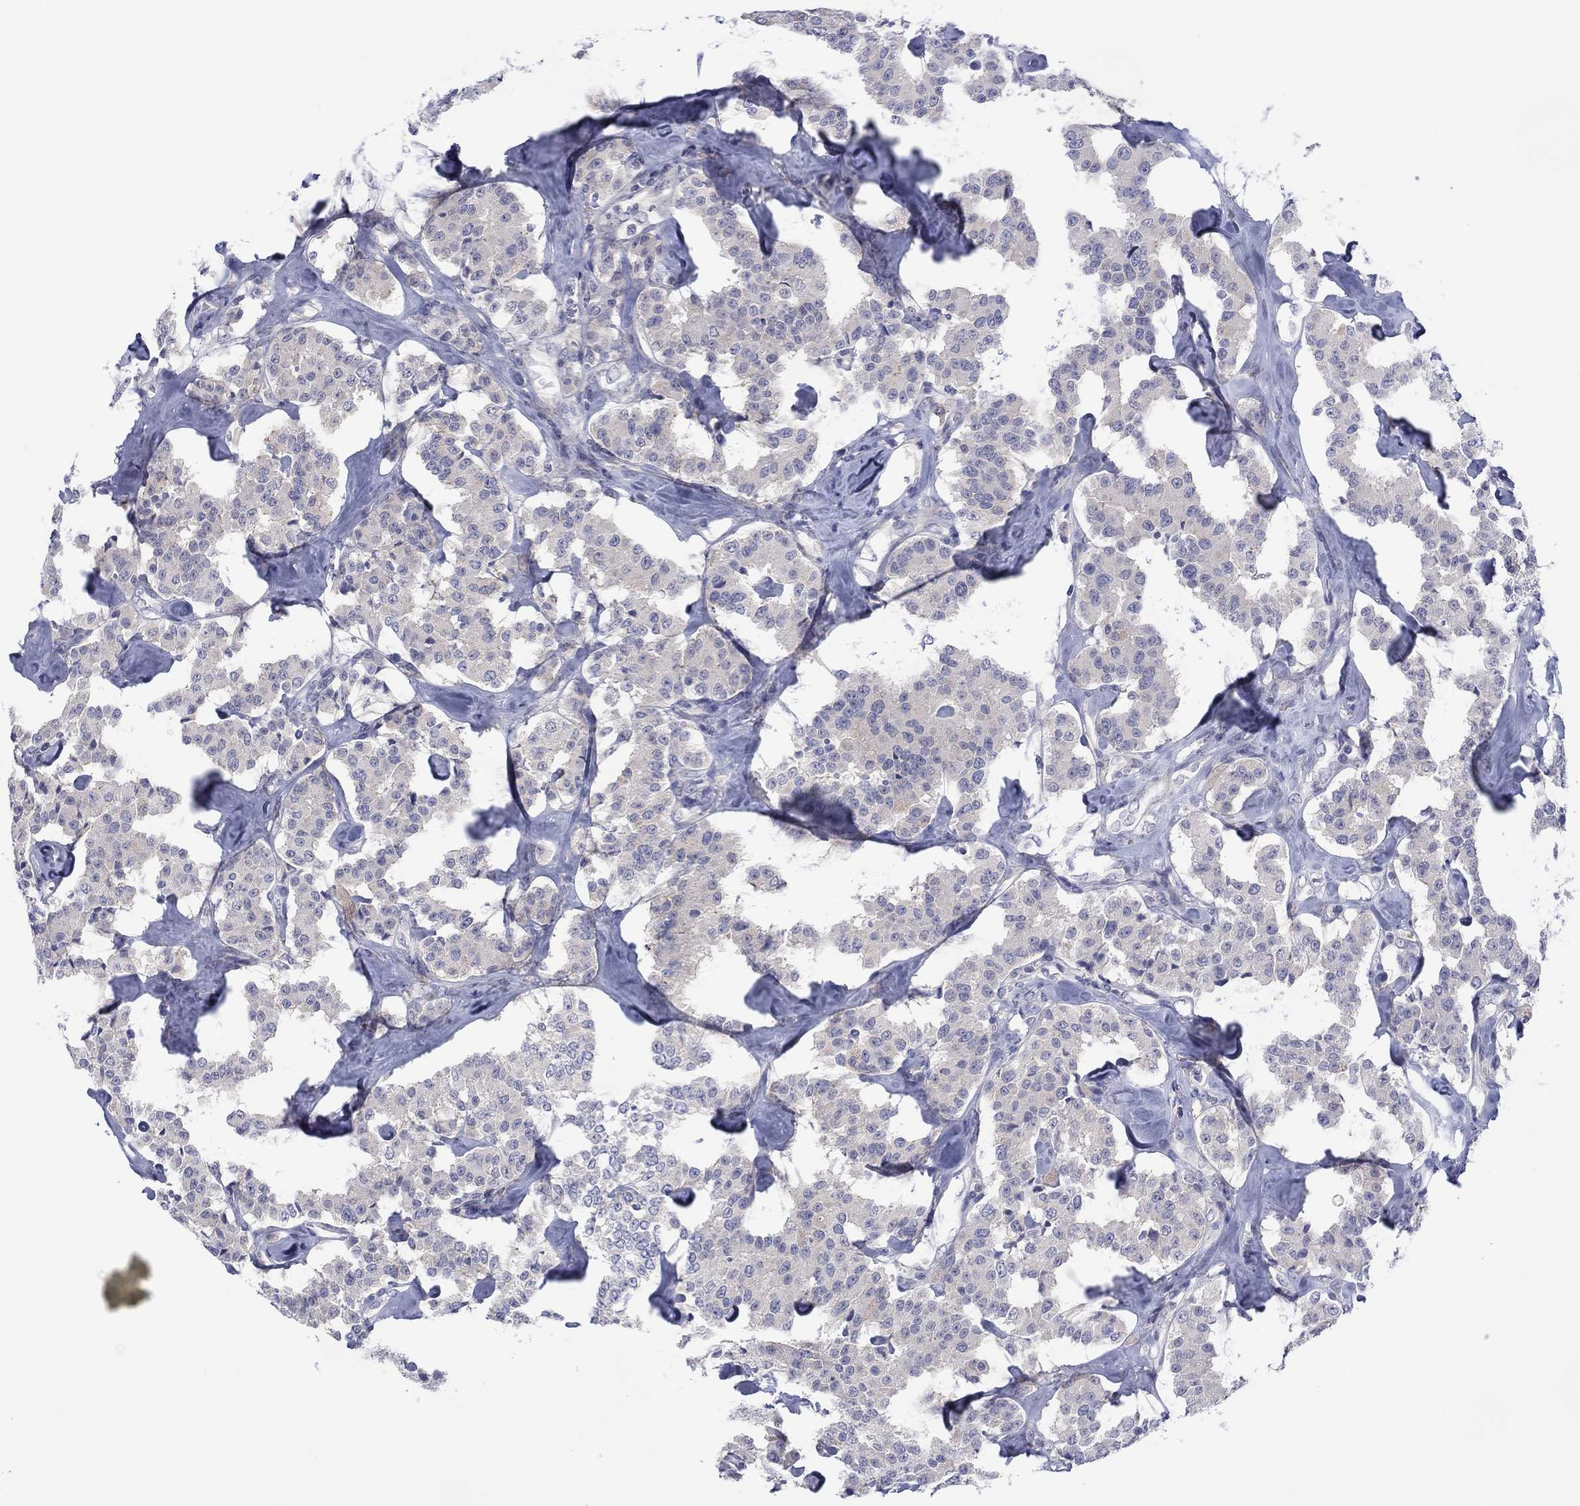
{"staining": {"intensity": "negative", "quantity": "none", "location": "none"}, "tissue": "carcinoid", "cell_type": "Tumor cells", "image_type": "cancer", "snomed": [{"axis": "morphology", "description": "Carcinoid, malignant, NOS"}, {"axis": "topography", "description": "Pancreas"}], "caption": "IHC photomicrograph of neoplastic tissue: carcinoid stained with DAB (3,3'-diaminobenzidine) displays no significant protein staining in tumor cells.", "gene": "CYP2B6", "patient": {"sex": "male", "age": 41}}